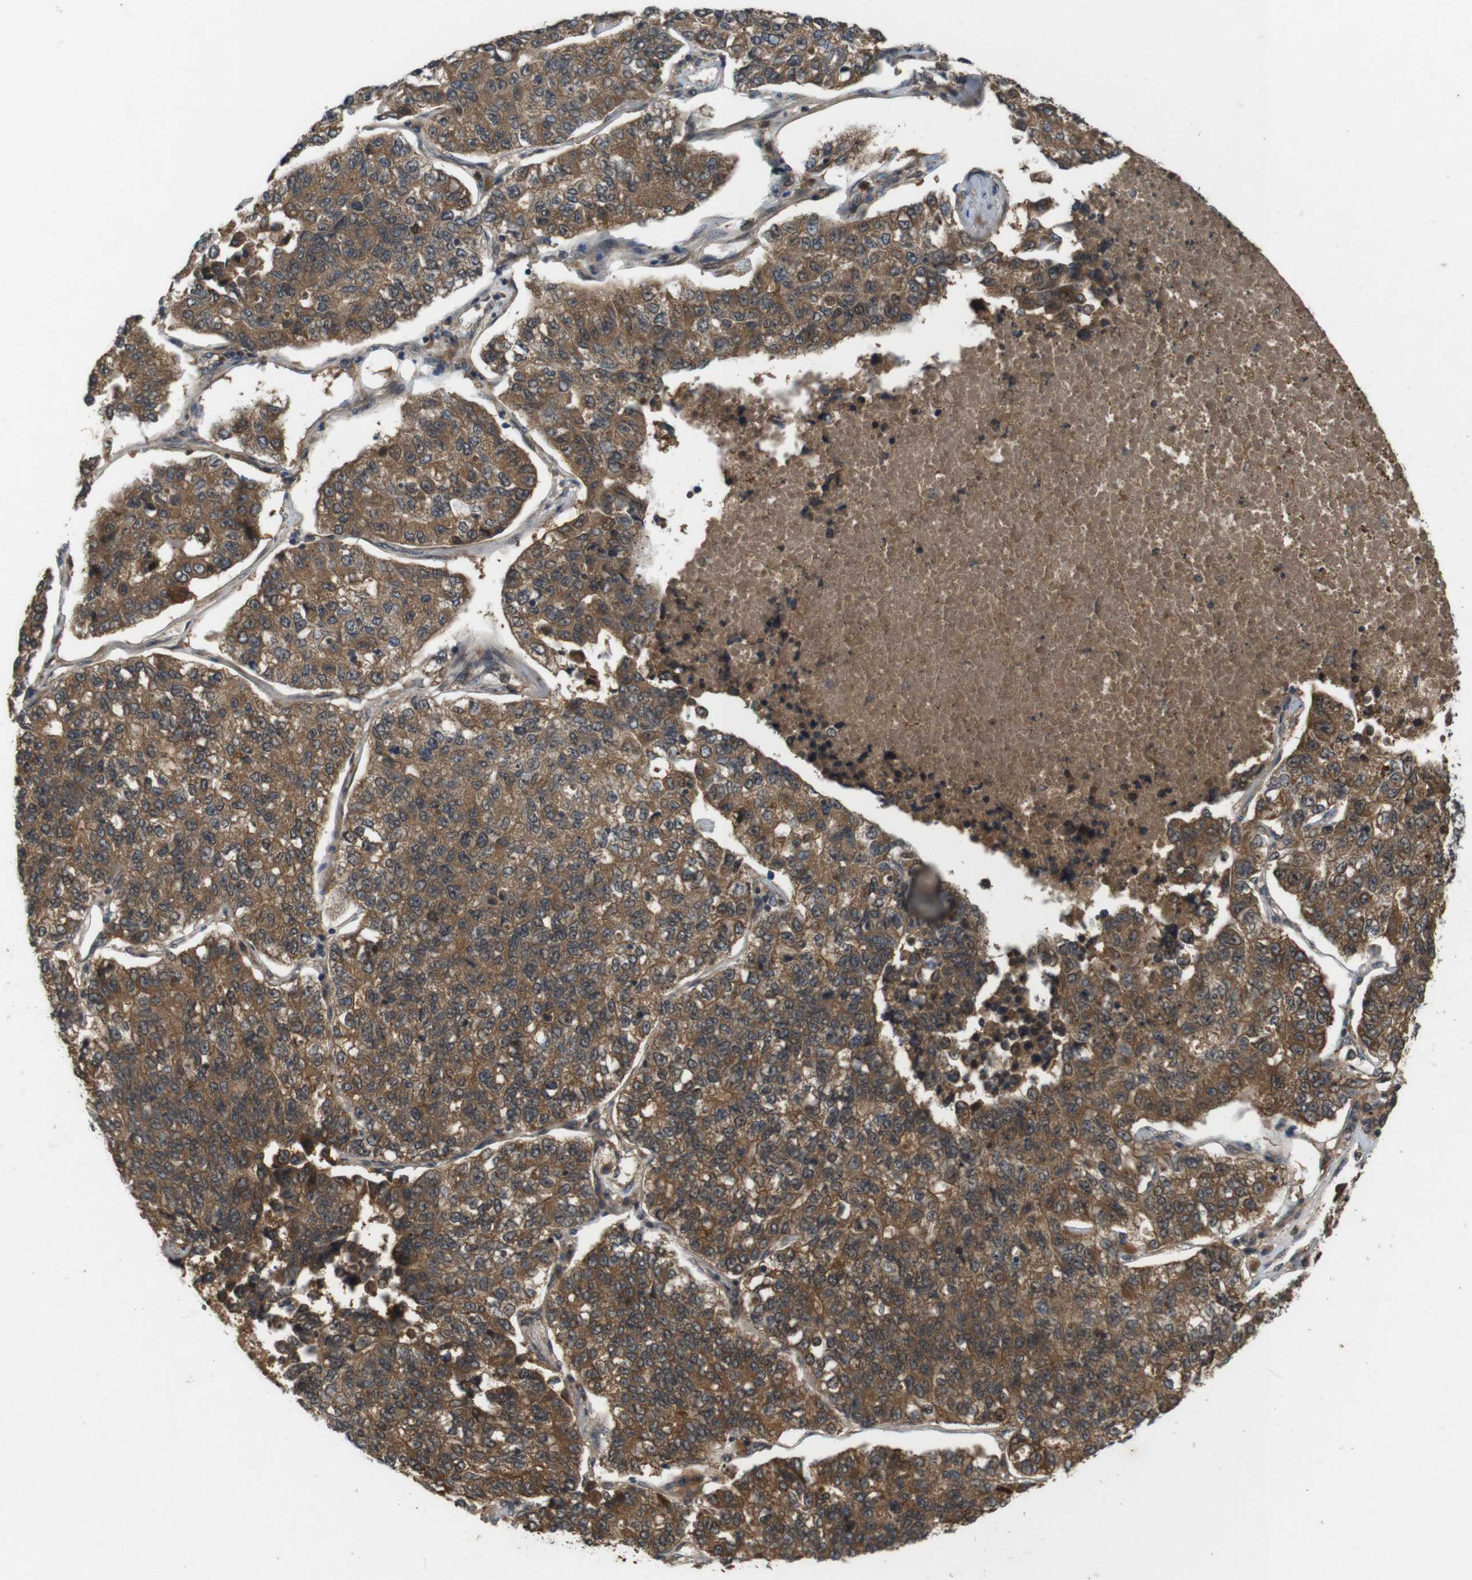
{"staining": {"intensity": "moderate", "quantity": ">75%", "location": "cytoplasmic/membranous"}, "tissue": "lung cancer", "cell_type": "Tumor cells", "image_type": "cancer", "snomed": [{"axis": "morphology", "description": "Adenocarcinoma, NOS"}, {"axis": "topography", "description": "Lung"}], "caption": "Tumor cells show medium levels of moderate cytoplasmic/membranous expression in approximately >75% of cells in human adenocarcinoma (lung).", "gene": "NFKBIE", "patient": {"sex": "male", "age": 49}}